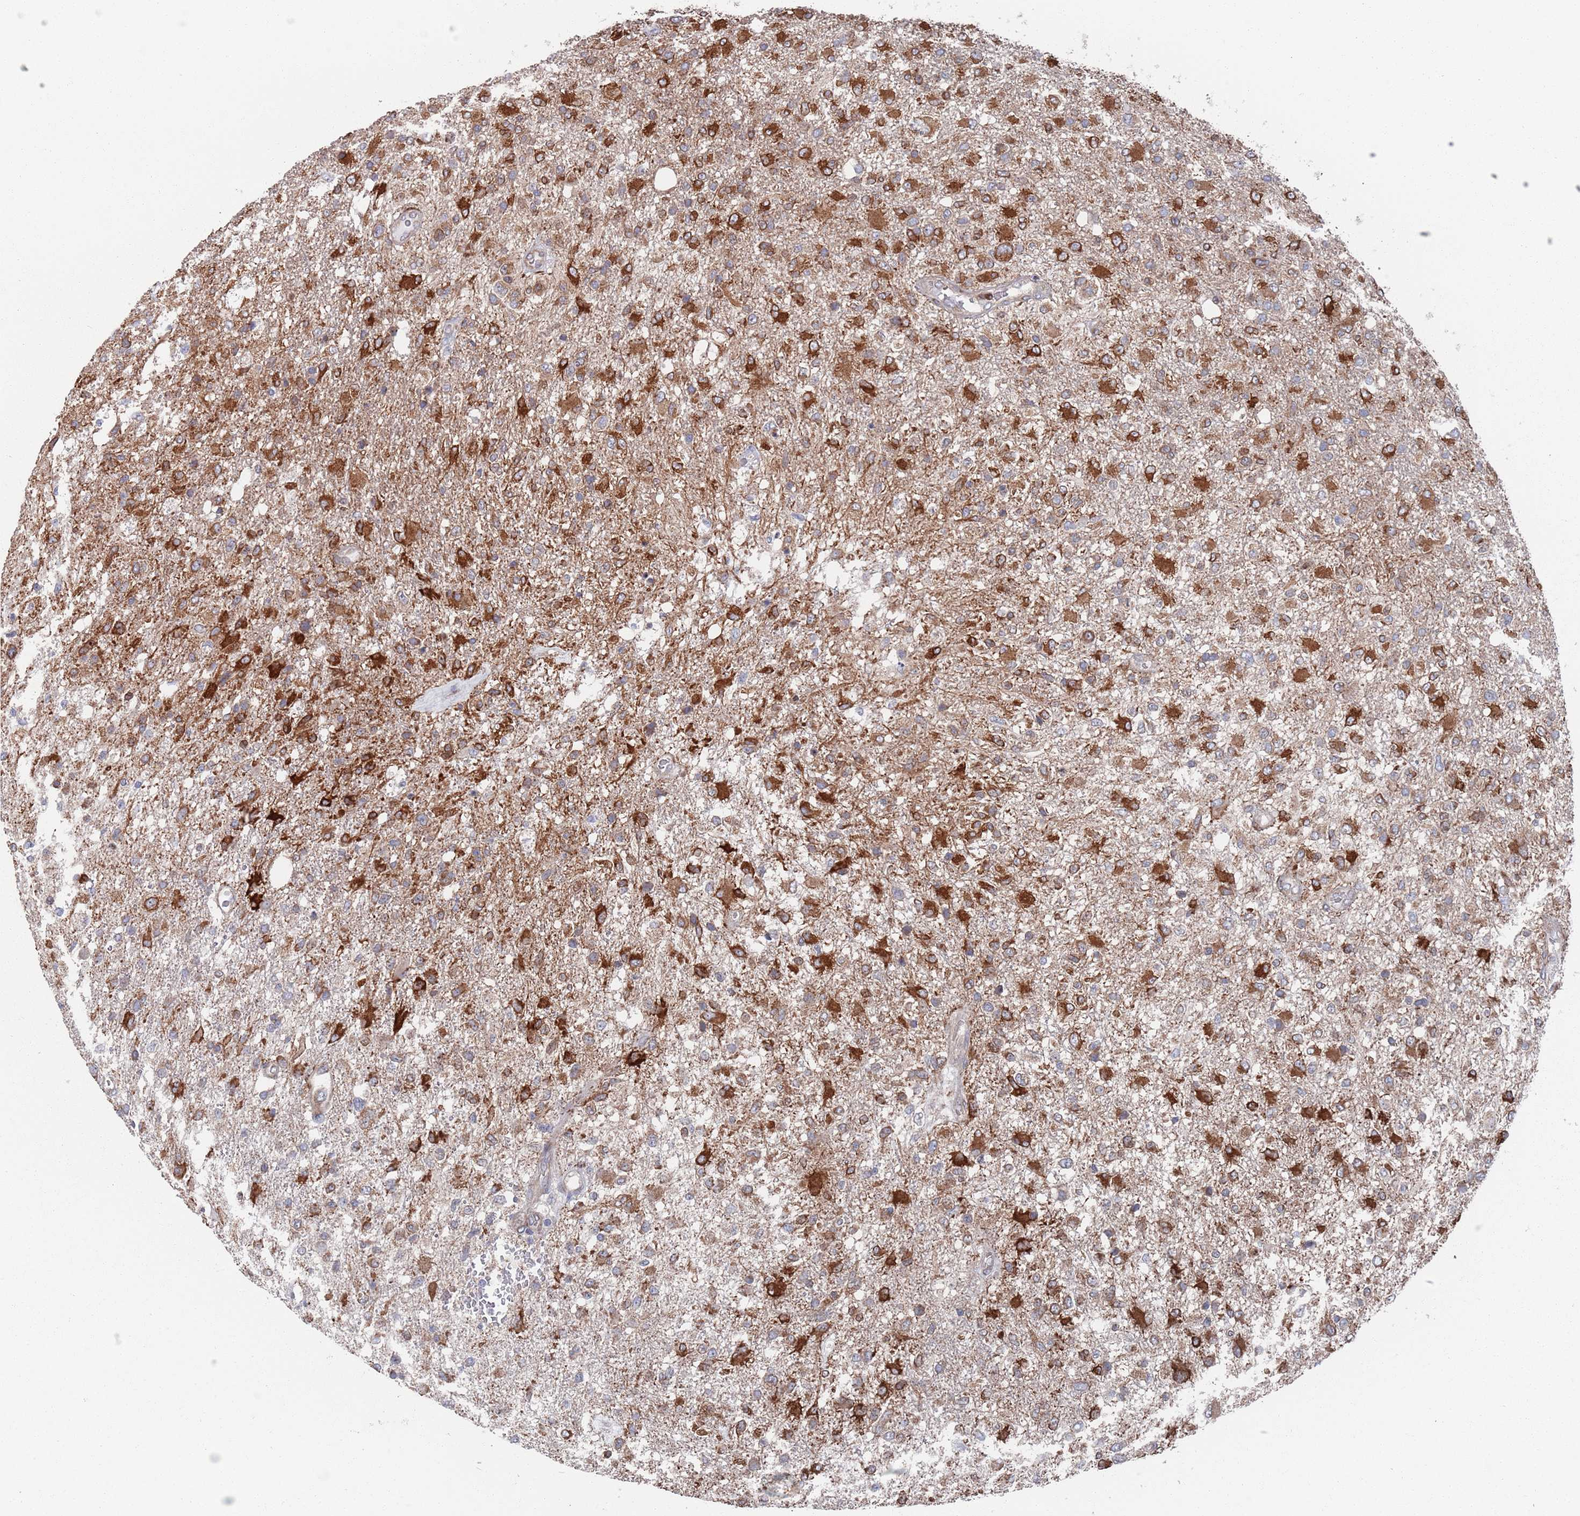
{"staining": {"intensity": "strong", "quantity": "25%-75%", "location": "cytoplasmic/membranous"}, "tissue": "glioma", "cell_type": "Tumor cells", "image_type": "cancer", "snomed": [{"axis": "morphology", "description": "Glioma, malignant, High grade"}, {"axis": "topography", "description": "Brain"}], "caption": "Protein expression analysis of malignant high-grade glioma exhibits strong cytoplasmic/membranous expression in about 25%-75% of tumor cells.", "gene": "CCDC106", "patient": {"sex": "female", "age": 74}}